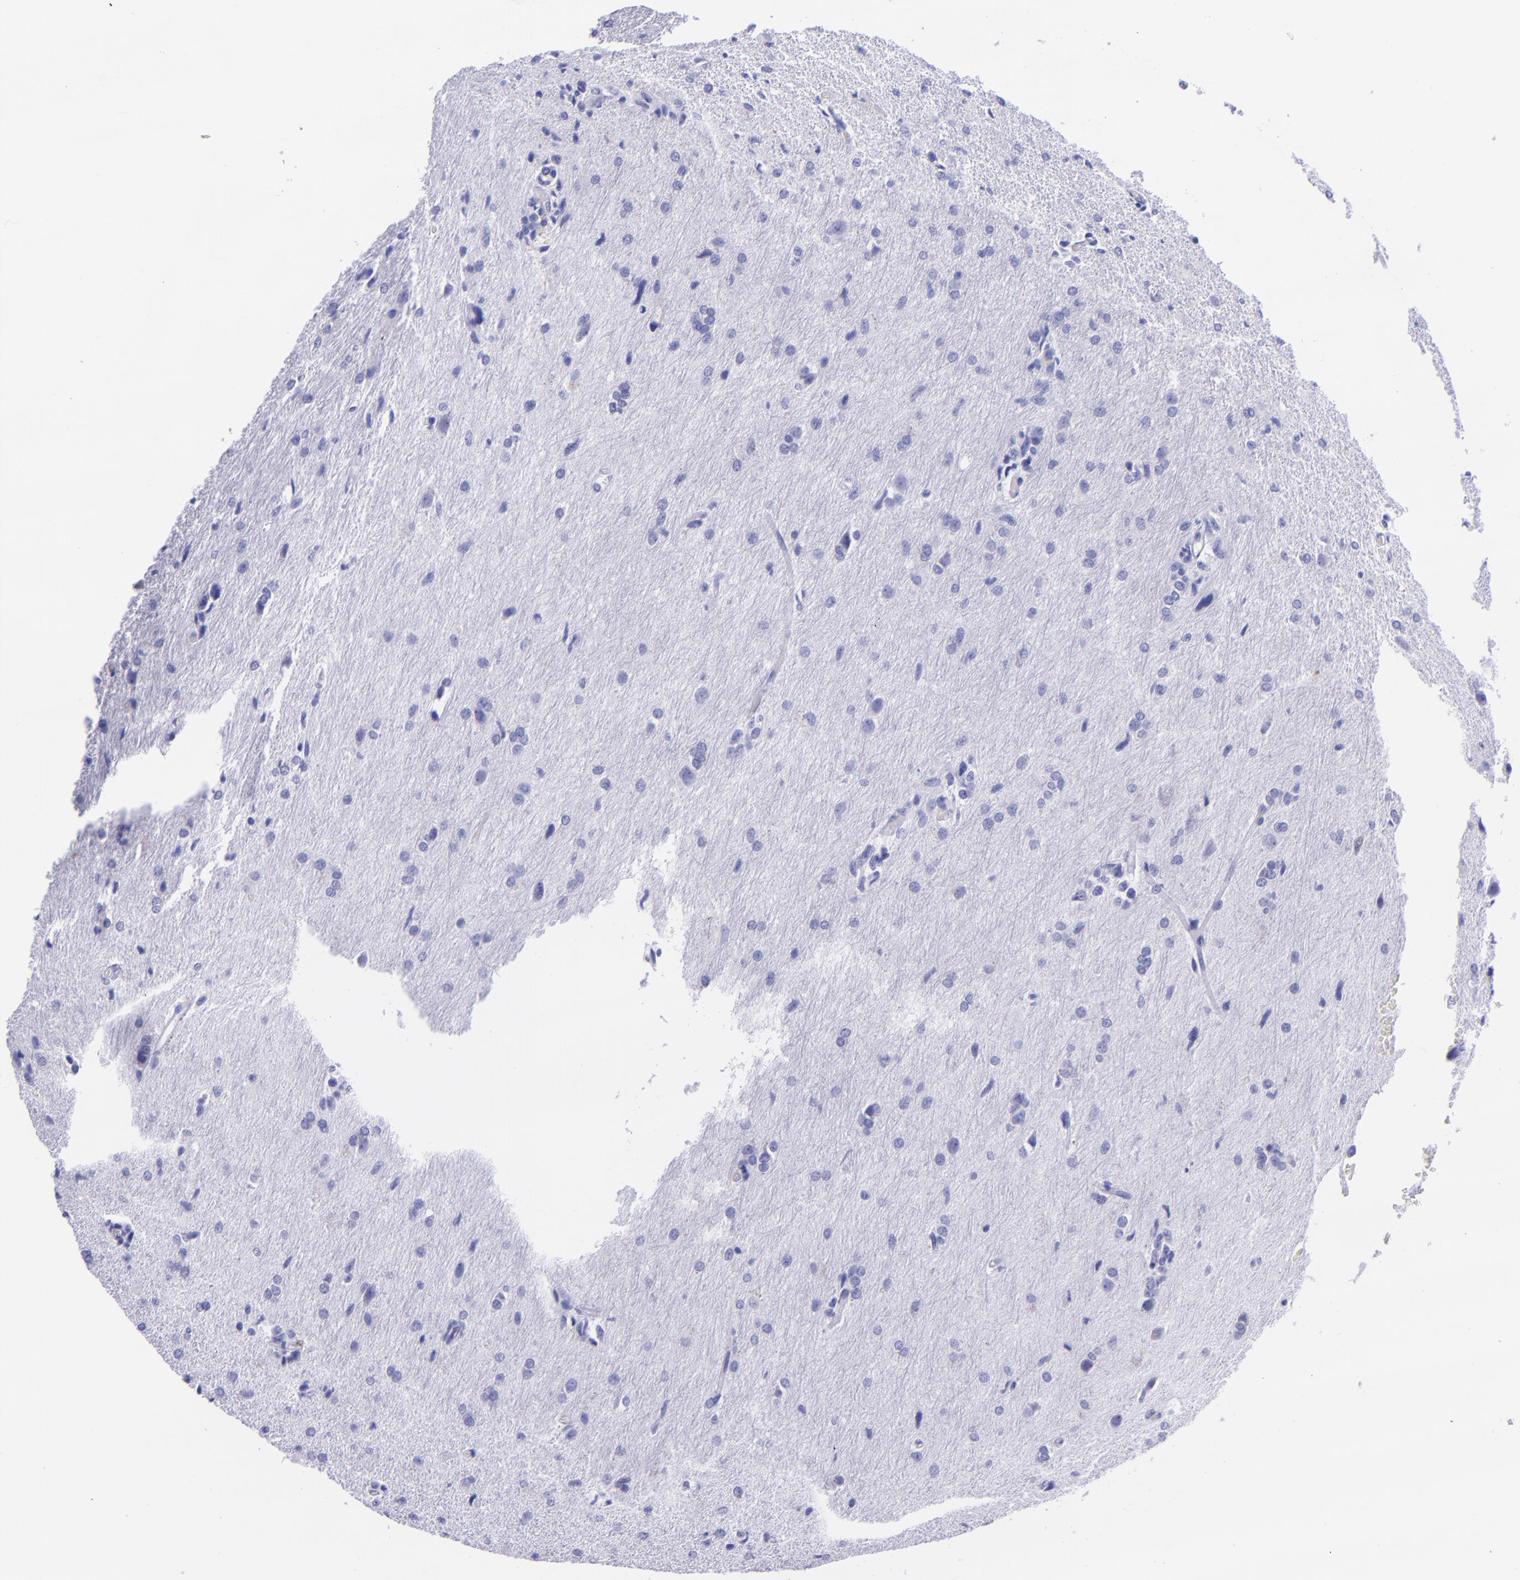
{"staining": {"intensity": "negative", "quantity": "none", "location": "none"}, "tissue": "glioma", "cell_type": "Tumor cells", "image_type": "cancer", "snomed": [{"axis": "morphology", "description": "Glioma, malignant, High grade"}, {"axis": "topography", "description": "Brain"}], "caption": "DAB immunohistochemical staining of malignant glioma (high-grade) displays no significant expression in tumor cells. (Brightfield microscopy of DAB immunohistochemistry at high magnification).", "gene": "SLPI", "patient": {"sex": "male", "age": 68}}